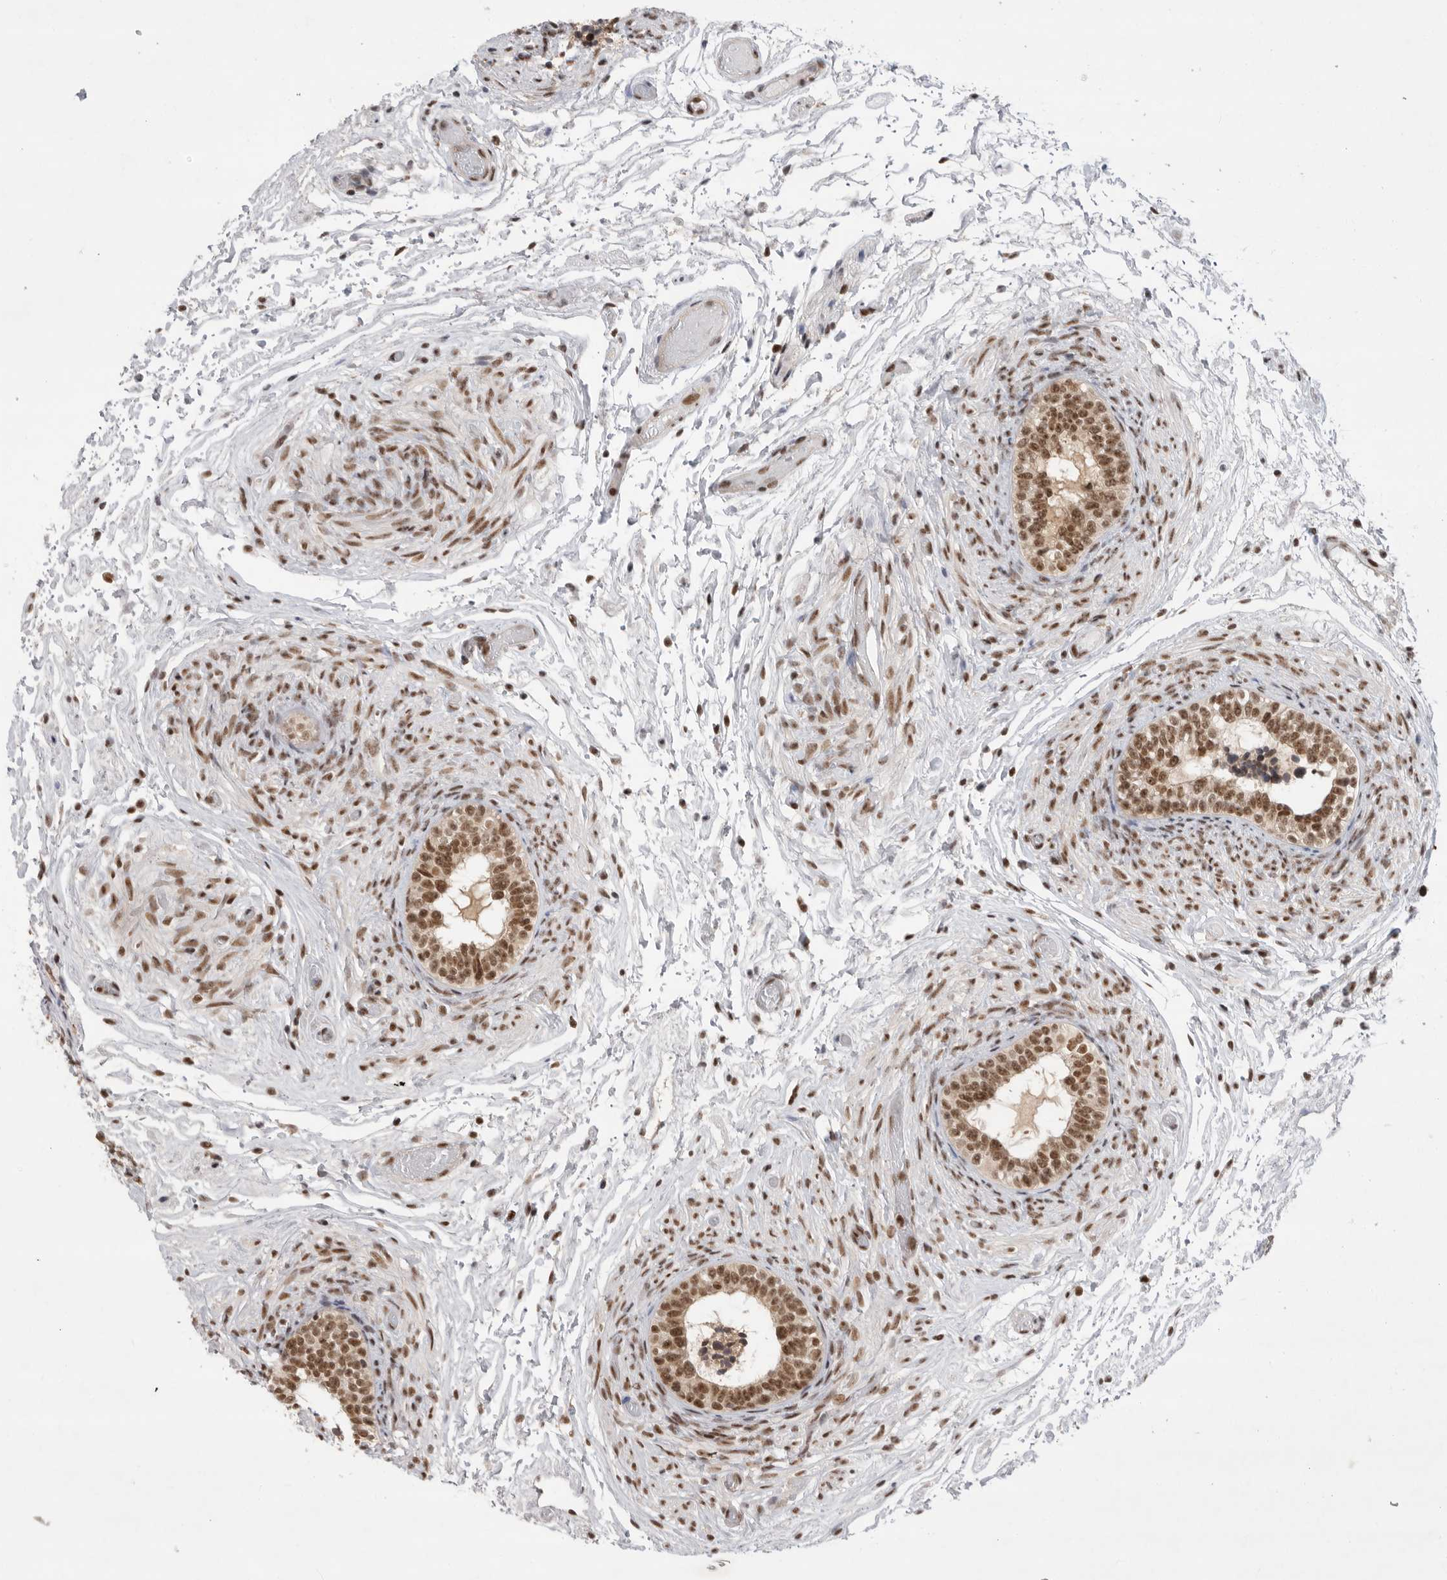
{"staining": {"intensity": "moderate", "quantity": ">75%", "location": "nuclear"}, "tissue": "epididymis", "cell_type": "Glandular cells", "image_type": "normal", "snomed": [{"axis": "morphology", "description": "Normal tissue, NOS"}, {"axis": "topography", "description": "Epididymis"}], "caption": "Epididymis was stained to show a protein in brown. There is medium levels of moderate nuclear positivity in approximately >75% of glandular cells. The staining was performed using DAB, with brown indicating positive protein expression. Nuclei are stained blue with hematoxylin.", "gene": "ZNF830", "patient": {"sex": "male", "age": 5}}